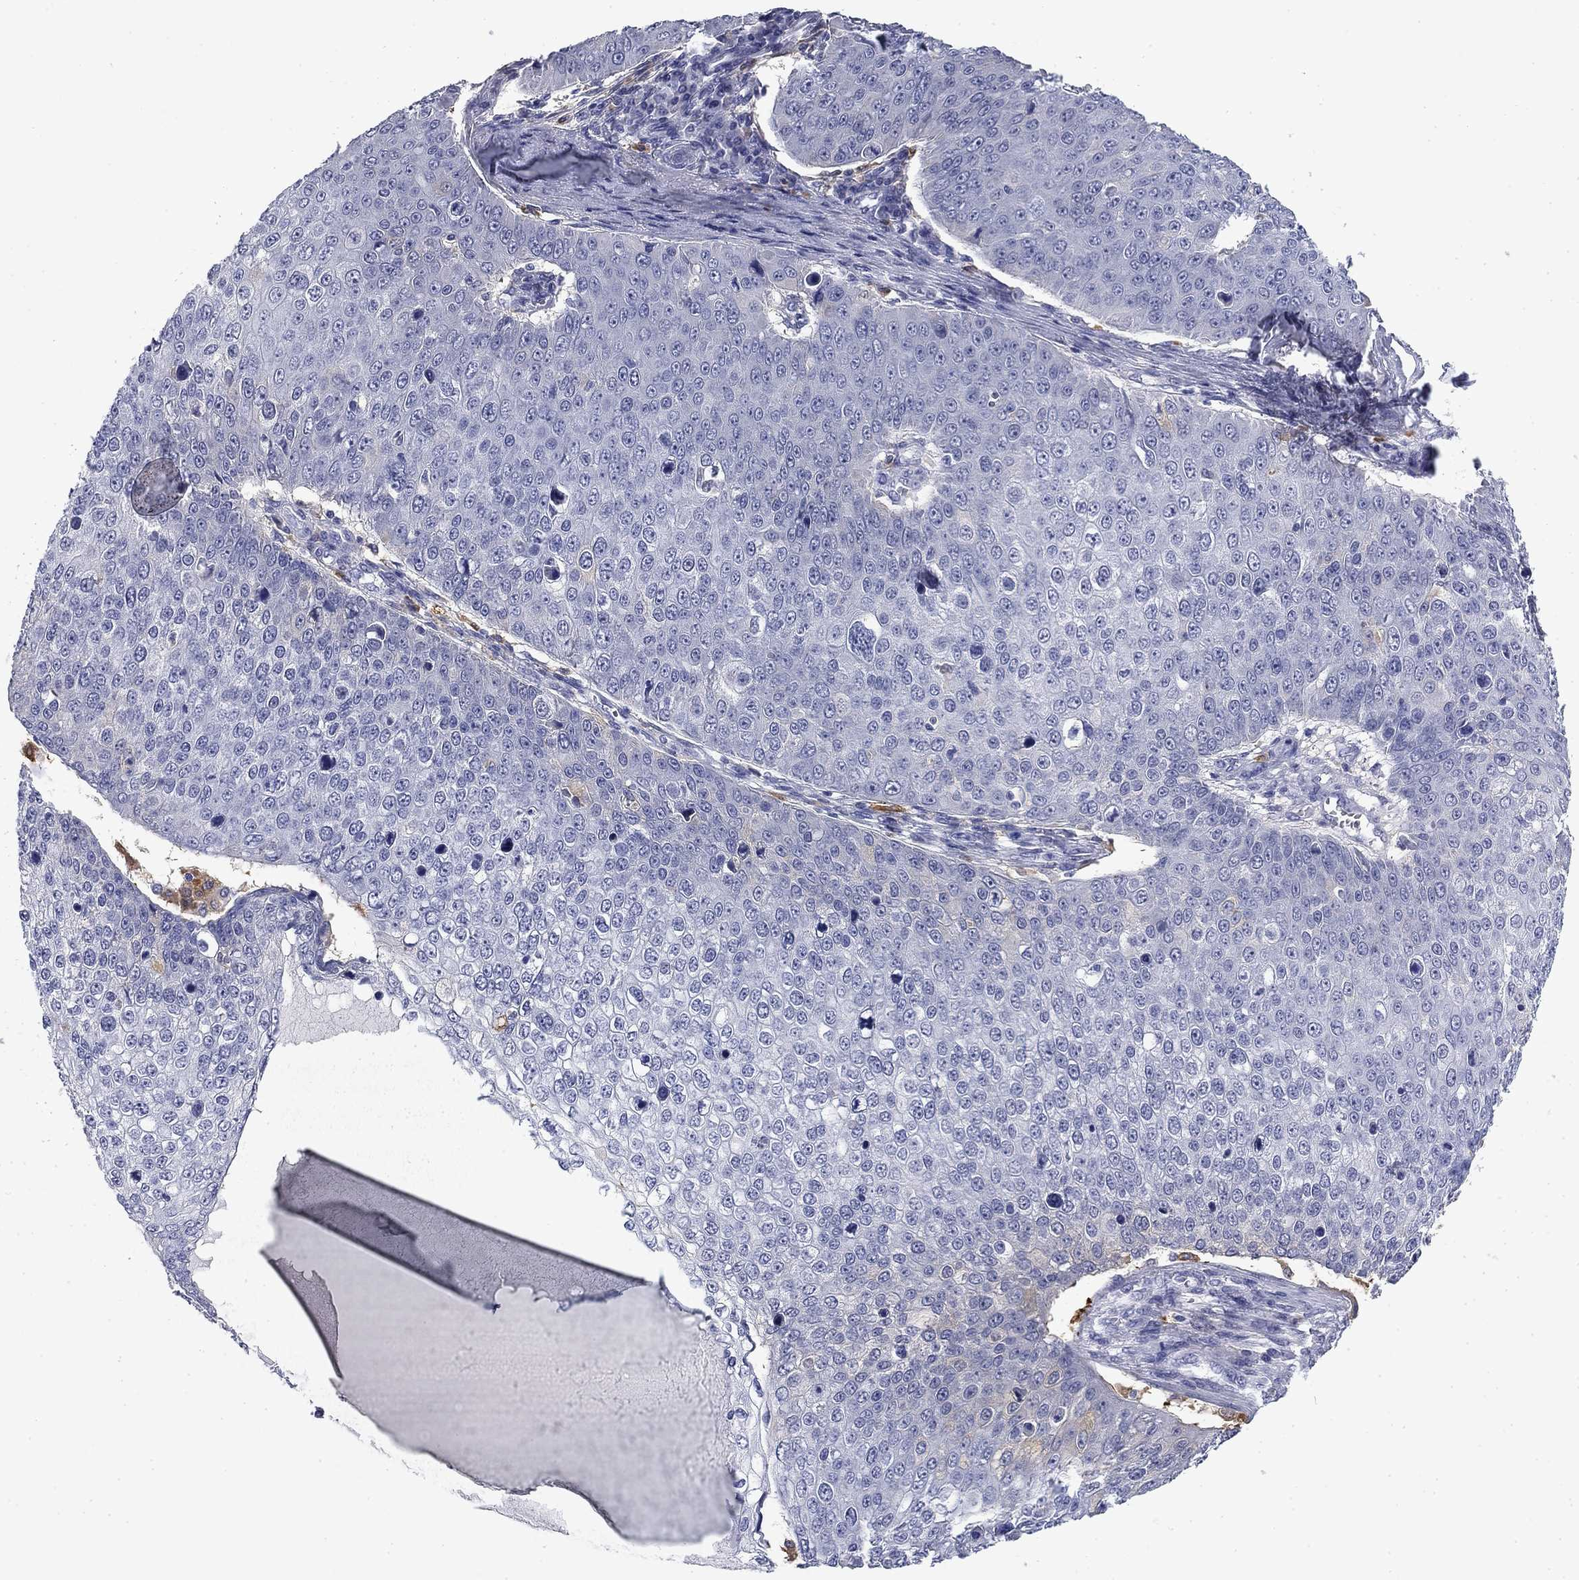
{"staining": {"intensity": "negative", "quantity": "none", "location": "none"}, "tissue": "skin cancer", "cell_type": "Tumor cells", "image_type": "cancer", "snomed": [{"axis": "morphology", "description": "Squamous cell carcinoma, NOS"}, {"axis": "topography", "description": "Skin"}], "caption": "Immunohistochemical staining of skin squamous cell carcinoma reveals no significant expression in tumor cells.", "gene": "BCL2L14", "patient": {"sex": "male", "age": 71}}